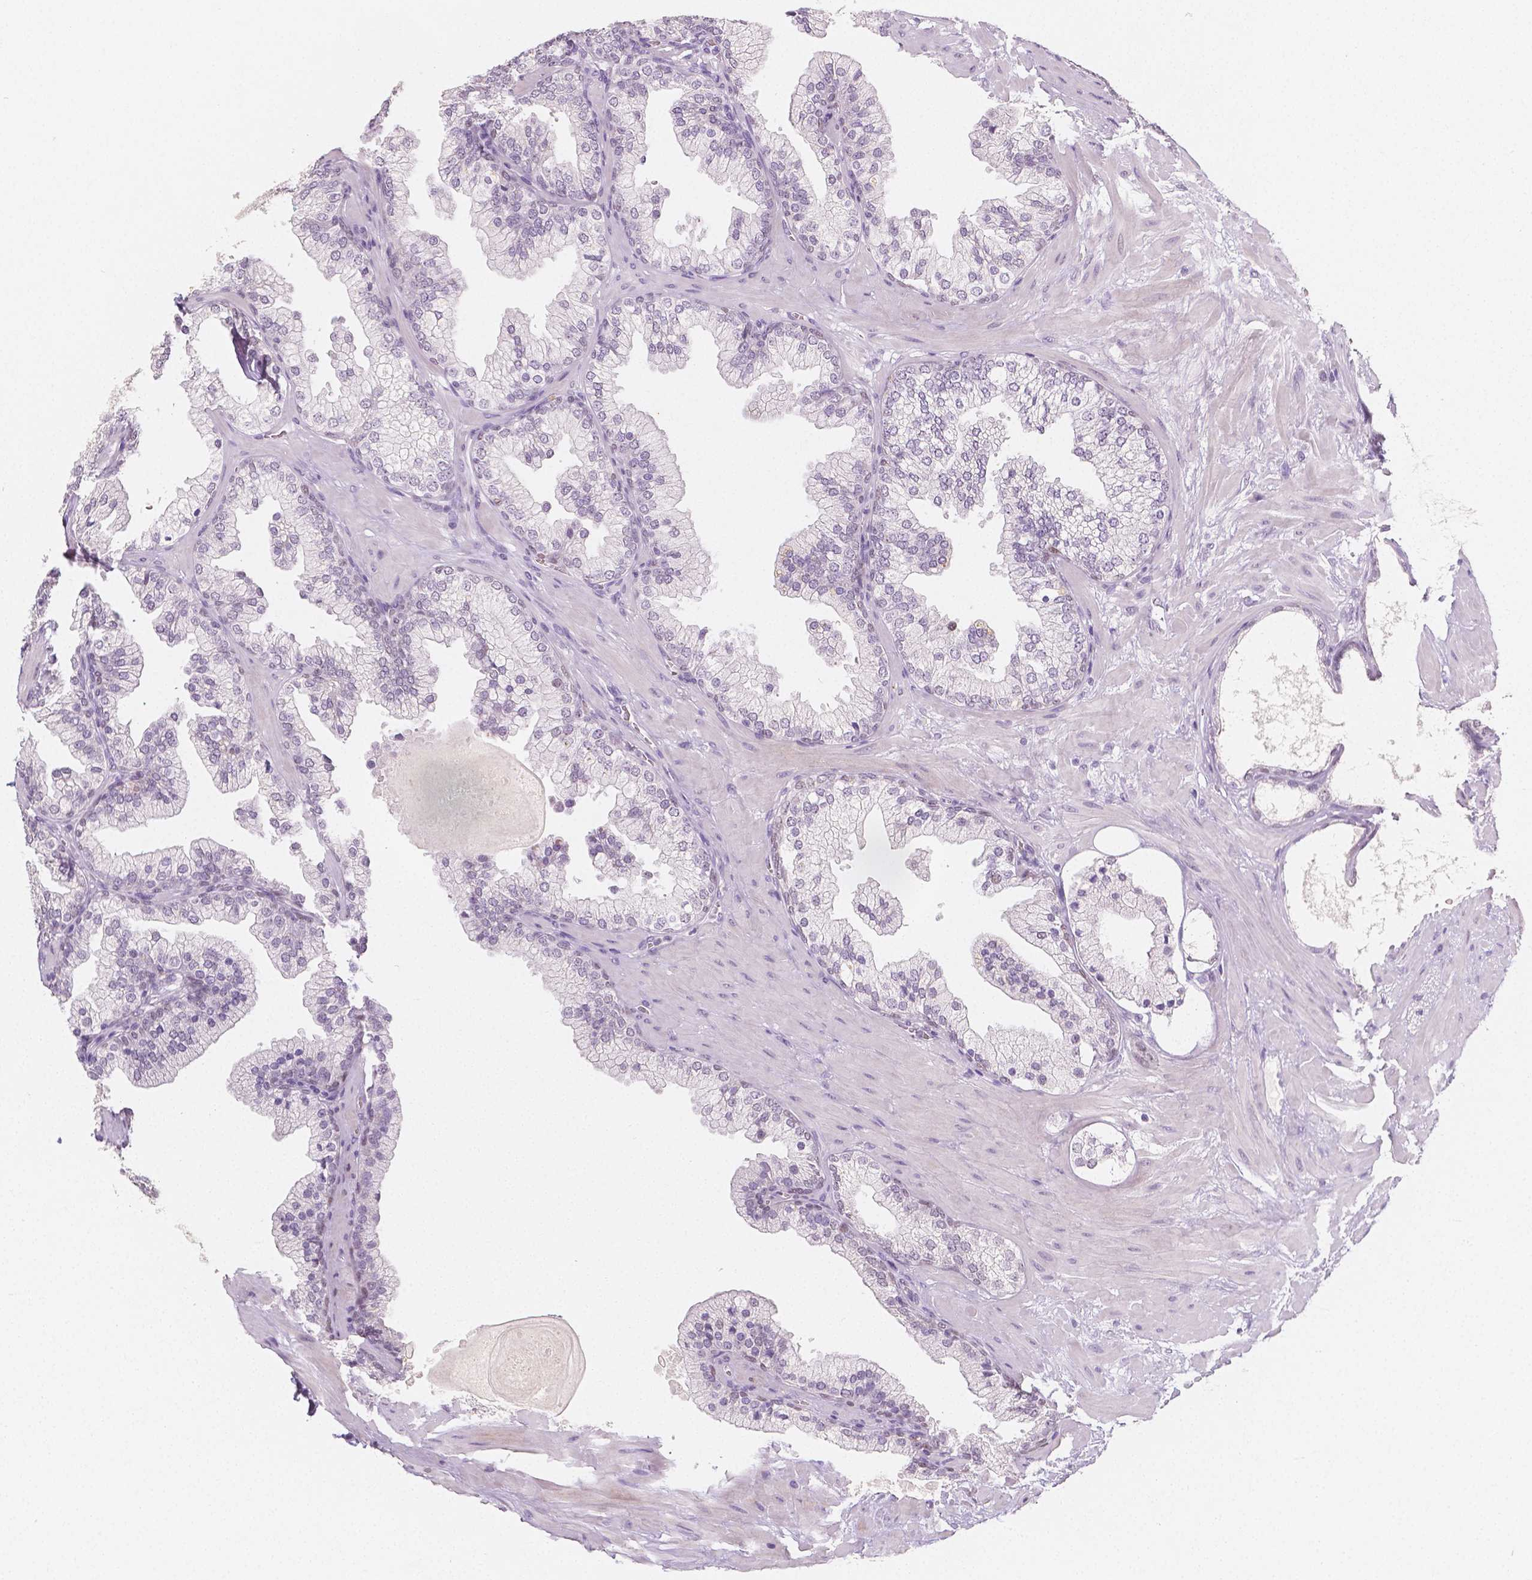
{"staining": {"intensity": "negative", "quantity": "none", "location": "none"}, "tissue": "prostate", "cell_type": "Glandular cells", "image_type": "normal", "snomed": [{"axis": "morphology", "description": "Normal tissue, NOS"}, {"axis": "topography", "description": "Prostate"}, {"axis": "topography", "description": "Peripheral nerve tissue"}], "caption": "The image demonstrates no staining of glandular cells in unremarkable prostate. (Stains: DAB (3,3'-diaminobenzidine) immunohistochemistry with hematoxylin counter stain, Microscopy: brightfield microscopy at high magnification).", "gene": "HNF1B", "patient": {"sex": "male", "age": 61}}